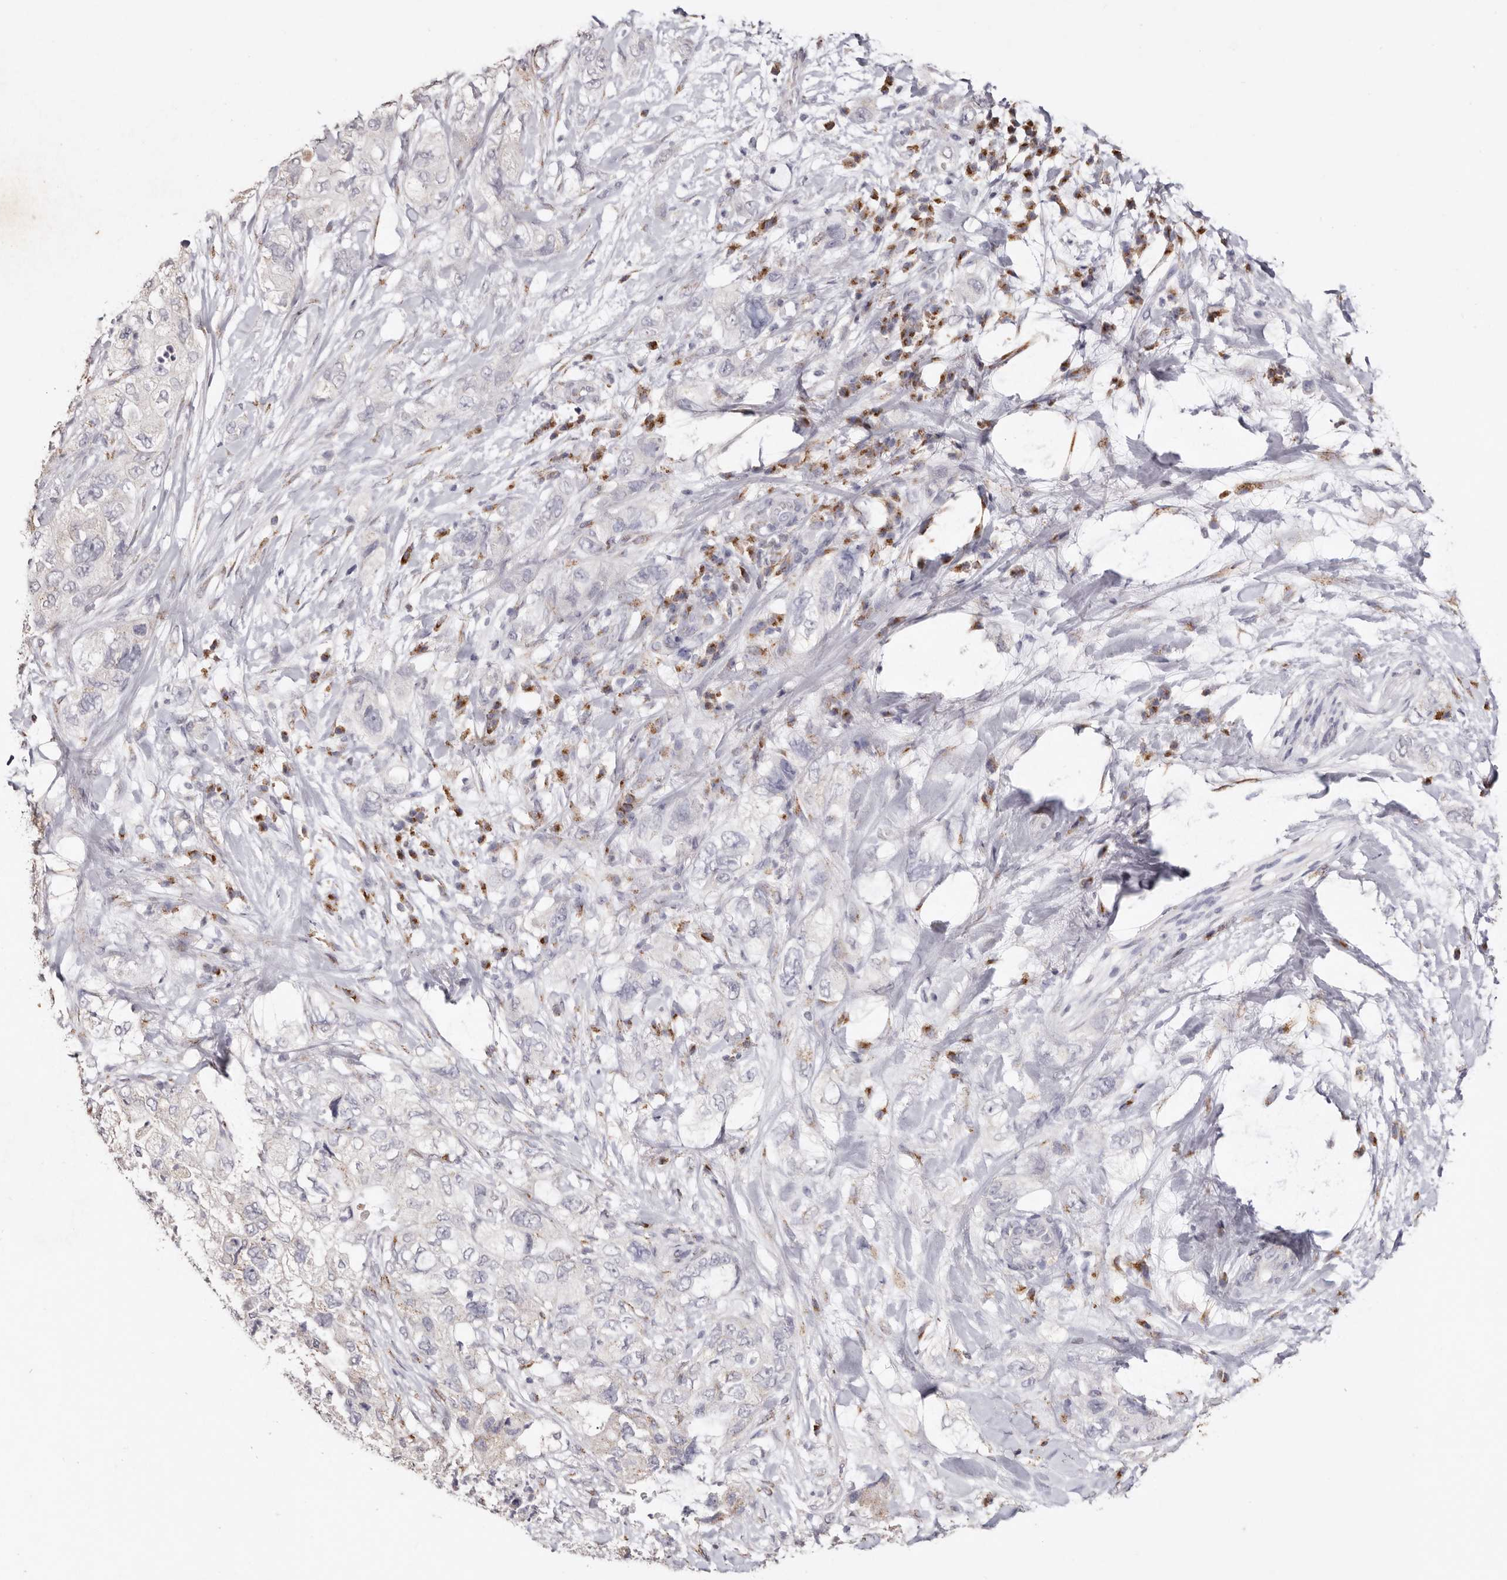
{"staining": {"intensity": "negative", "quantity": "none", "location": "none"}, "tissue": "pancreatic cancer", "cell_type": "Tumor cells", "image_type": "cancer", "snomed": [{"axis": "morphology", "description": "Adenocarcinoma, NOS"}, {"axis": "topography", "description": "Pancreas"}], "caption": "An image of pancreatic adenocarcinoma stained for a protein displays no brown staining in tumor cells.", "gene": "LGALS7B", "patient": {"sex": "female", "age": 73}}